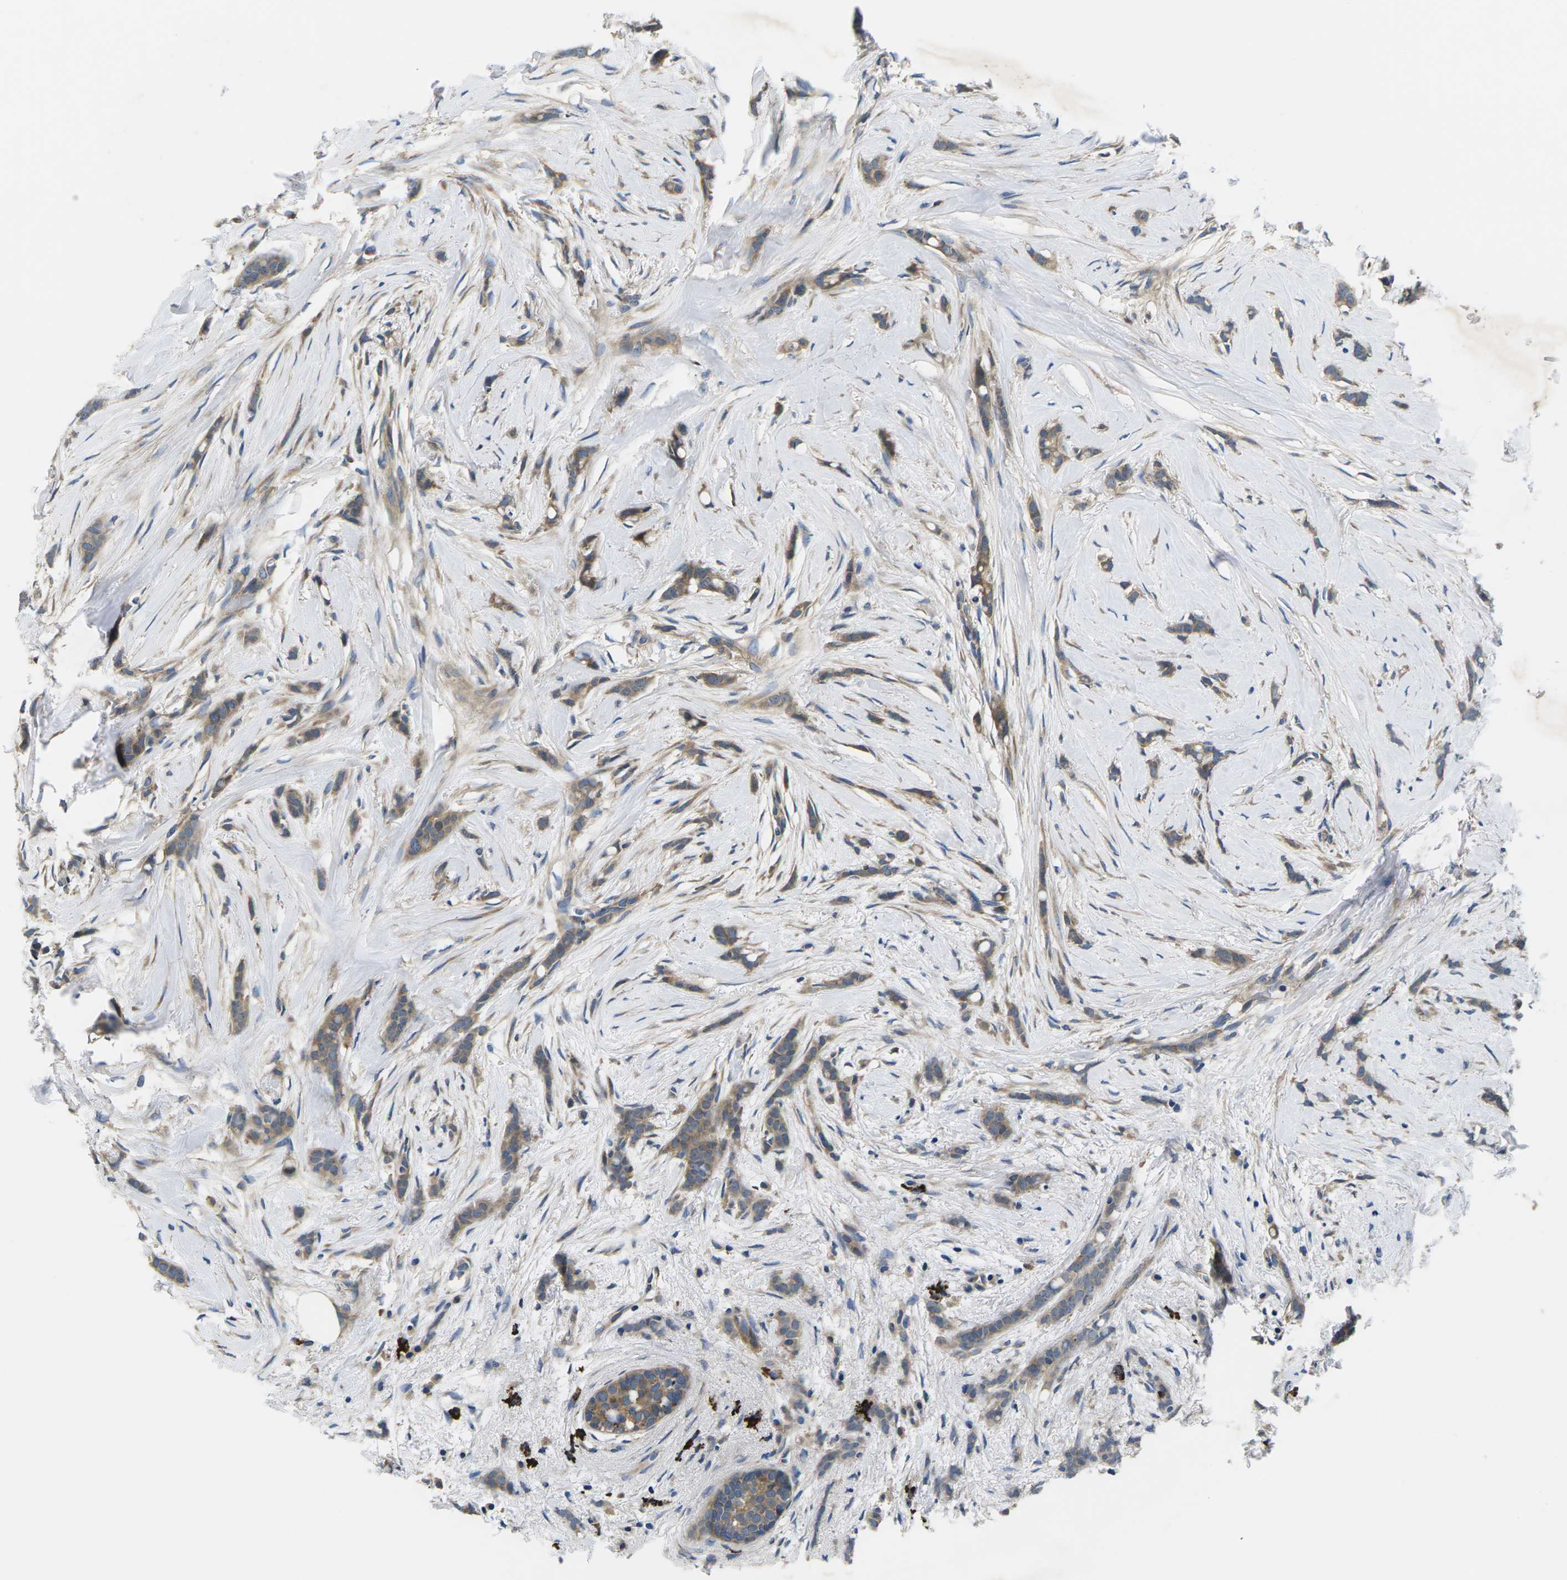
{"staining": {"intensity": "weak", "quantity": ">75%", "location": "cytoplasmic/membranous"}, "tissue": "breast cancer", "cell_type": "Tumor cells", "image_type": "cancer", "snomed": [{"axis": "morphology", "description": "Lobular carcinoma, in situ"}, {"axis": "morphology", "description": "Lobular carcinoma"}, {"axis": "topography", "description": "Breast"}], "caption": "Tumor cells demonstrate weak cytoplasmic/membranous expression in approximately >75% of cells in breast cancer.", "gene": "PLCE1", "patient": {"sex": "female", "age": 41}}